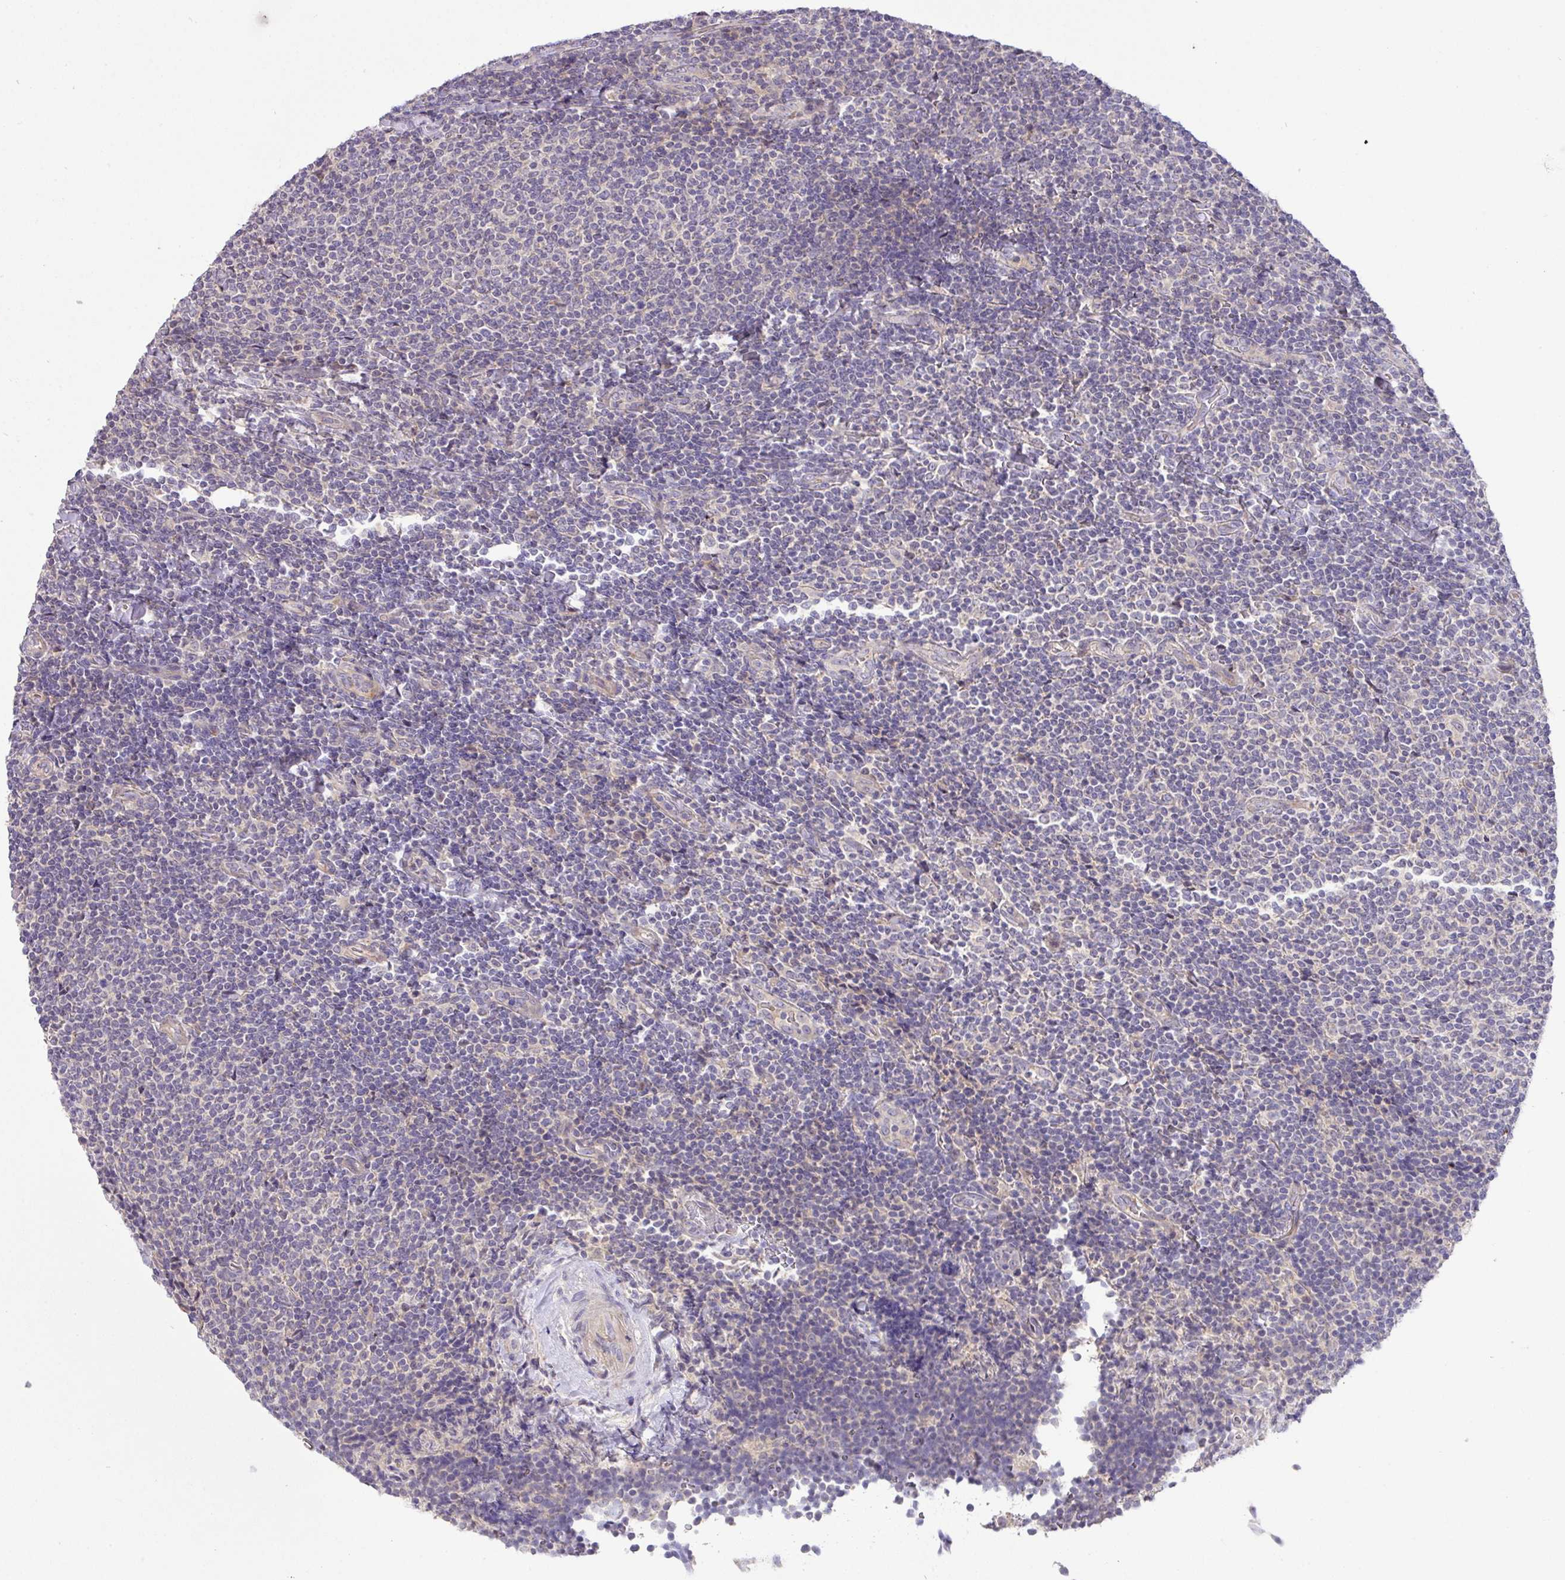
{"staining": {"intensity": "negative", "quantity": "none", "location": "none"}, "tissue": "lymphoma", "cell_type": "Tumor cells", "image_type": "cancer", "snomed": [{"axis": "morphology", "description": "Malignant lymphoma, non-Hodgkin's type, Low grade"}, {"axis": "topography", "description": "Lymph node"}], "caption": "A high-resolution image shows IHC staining of malignant lymphoma, non-Hodgkin's type (low-grade), which shows no significant expression in tumor cells.", "gene": "HOXC13", "patient": {"sex": "male", "age": 52}}